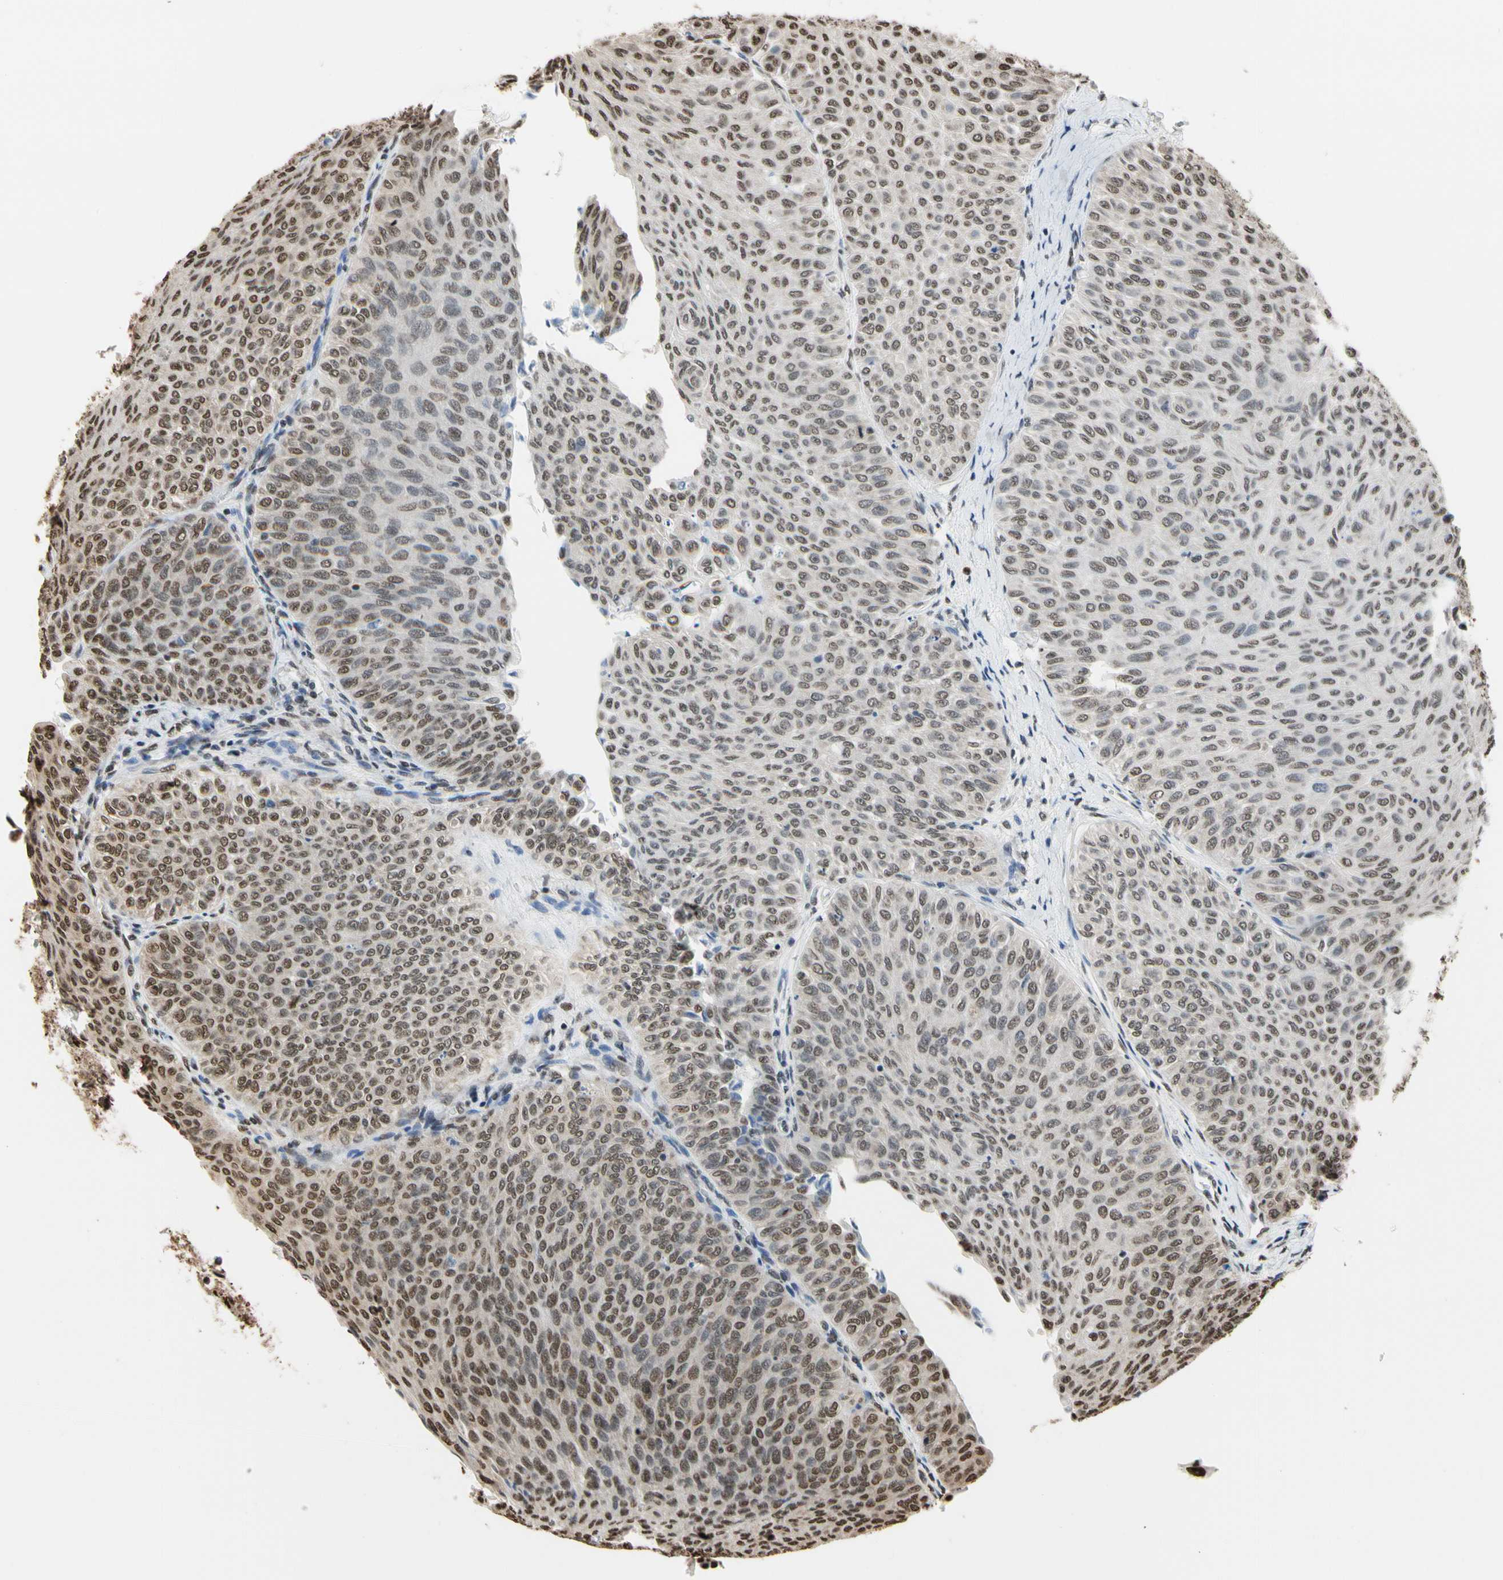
{"staining": {"intensity": "moderate", "quantity": "25%-75%", "location": "nuclear"}, "tissue": "urothelial cancer", "cell_type": "Tumor cells", "image_type": "cancer", "snomed": [{"axis": "morphology", "description": "Urothelial carcinoma, Low grade"}, {"axis": "topography", "description": "Urinary bladder"}], "caption": "The image shows staining of urothelial carcinoma (low-grade), revealing moderate nuclear protein expression (brown color) within tumor cells. The staining was performed using DAB to visualize the protein expression in brown, while the nuclei were stained in blue with hematoxylin (Magnification: 20x).", "gene": "HNRNPK", "patient": {"sex": "male", "age": 78}}